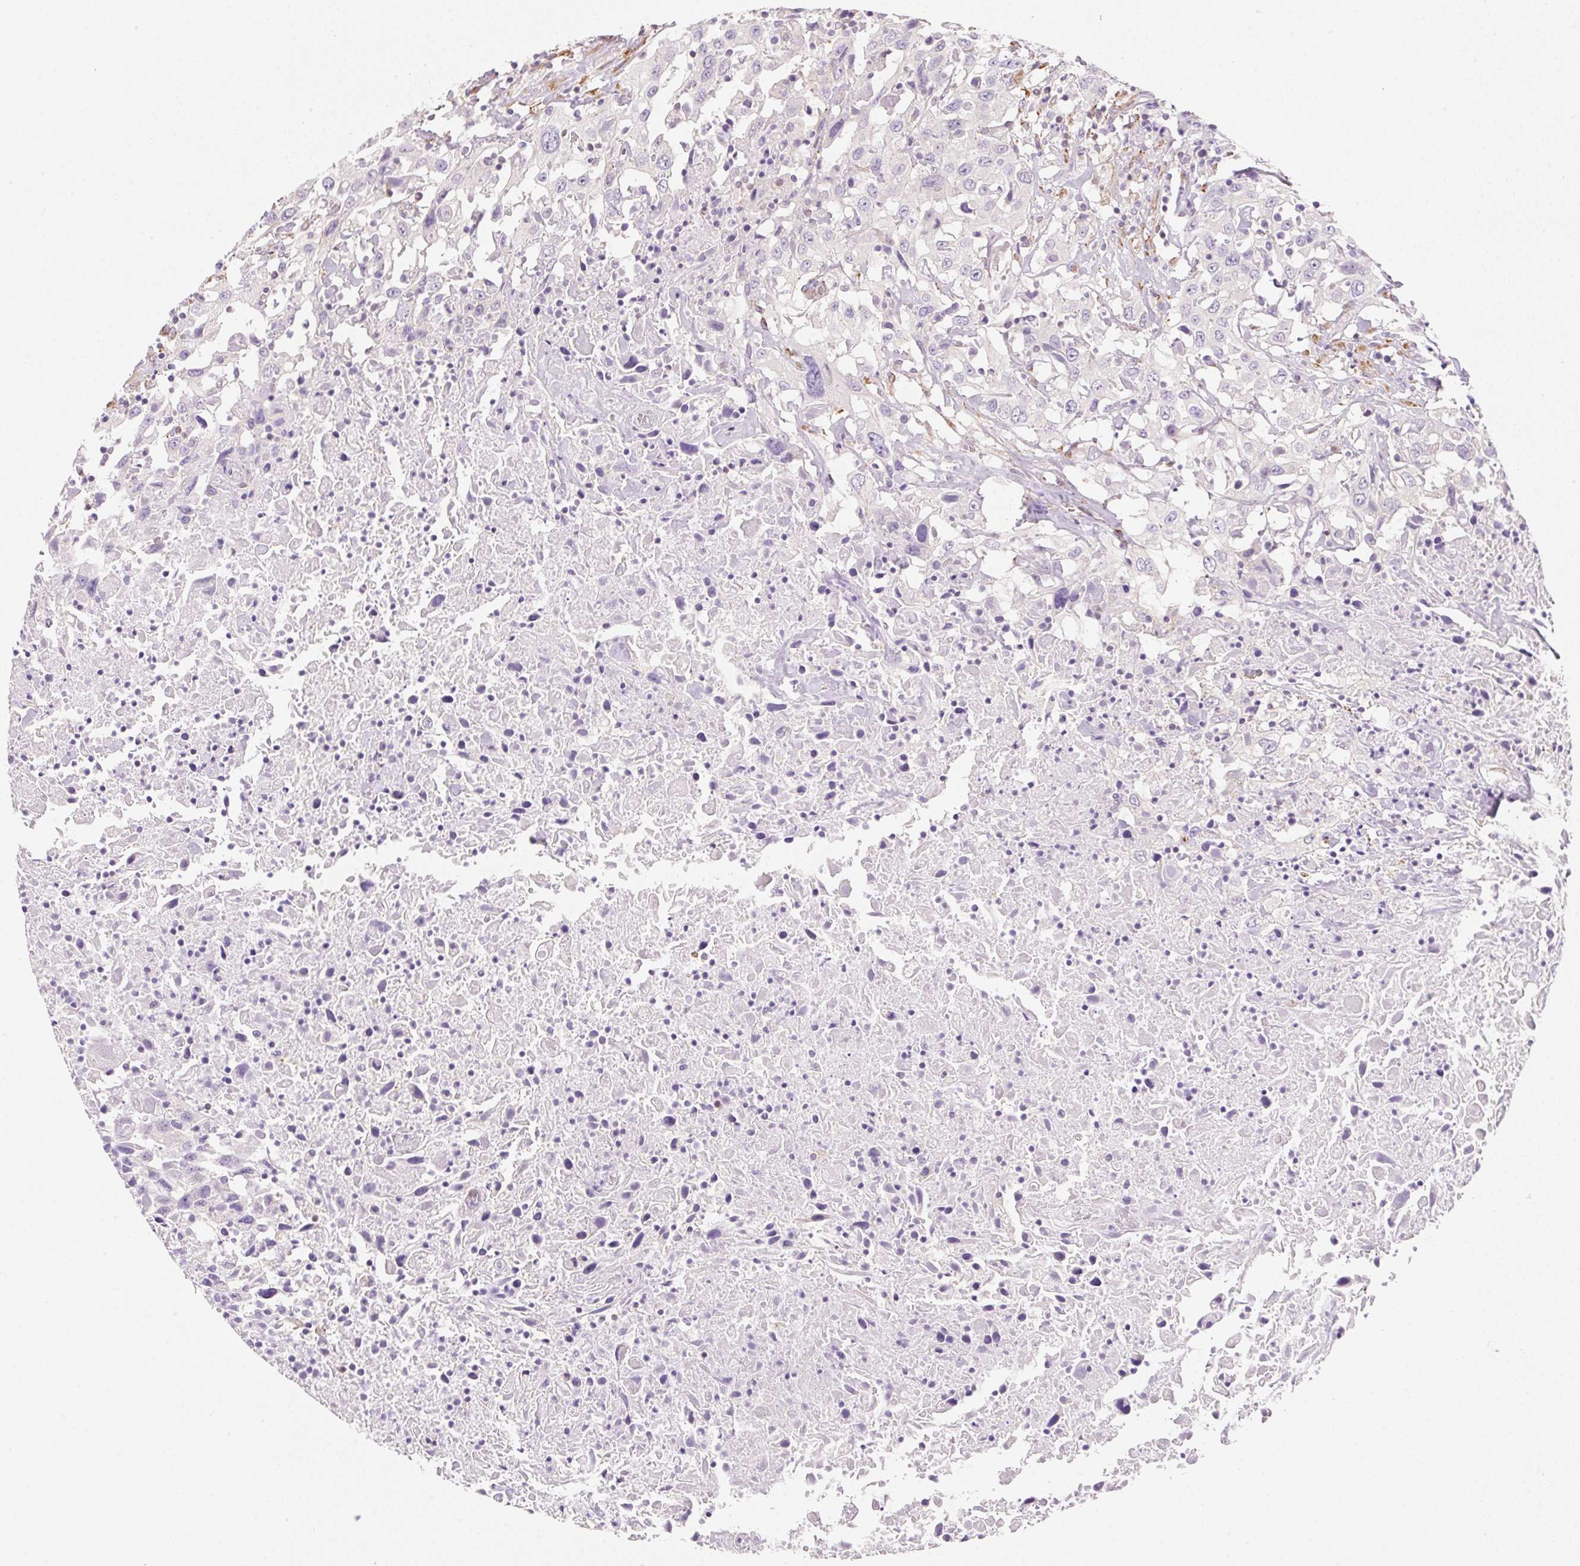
{"staining": {"intensity": "negative", "quantity": "none", "location": "none"}, "tissue": "urothelial cancer", "cell_type": "Tumor cells", "image_type": "cancer", "snomed": [{"axis": "morphology", "description": "Urothelial carcinoma, High grade"}, {"axis": "topography", "description": "Urinary bladder"}], "caption": "This histopathology image is of high-grade urothelial carcinoma stained with immunohistochemistry (IHC) to label a protein in brown with the nuclei are counter-stained blue. There is no expression in tumor cells.", "gene": "FABP5", "patient": {"sex": "male", "age": 61}}